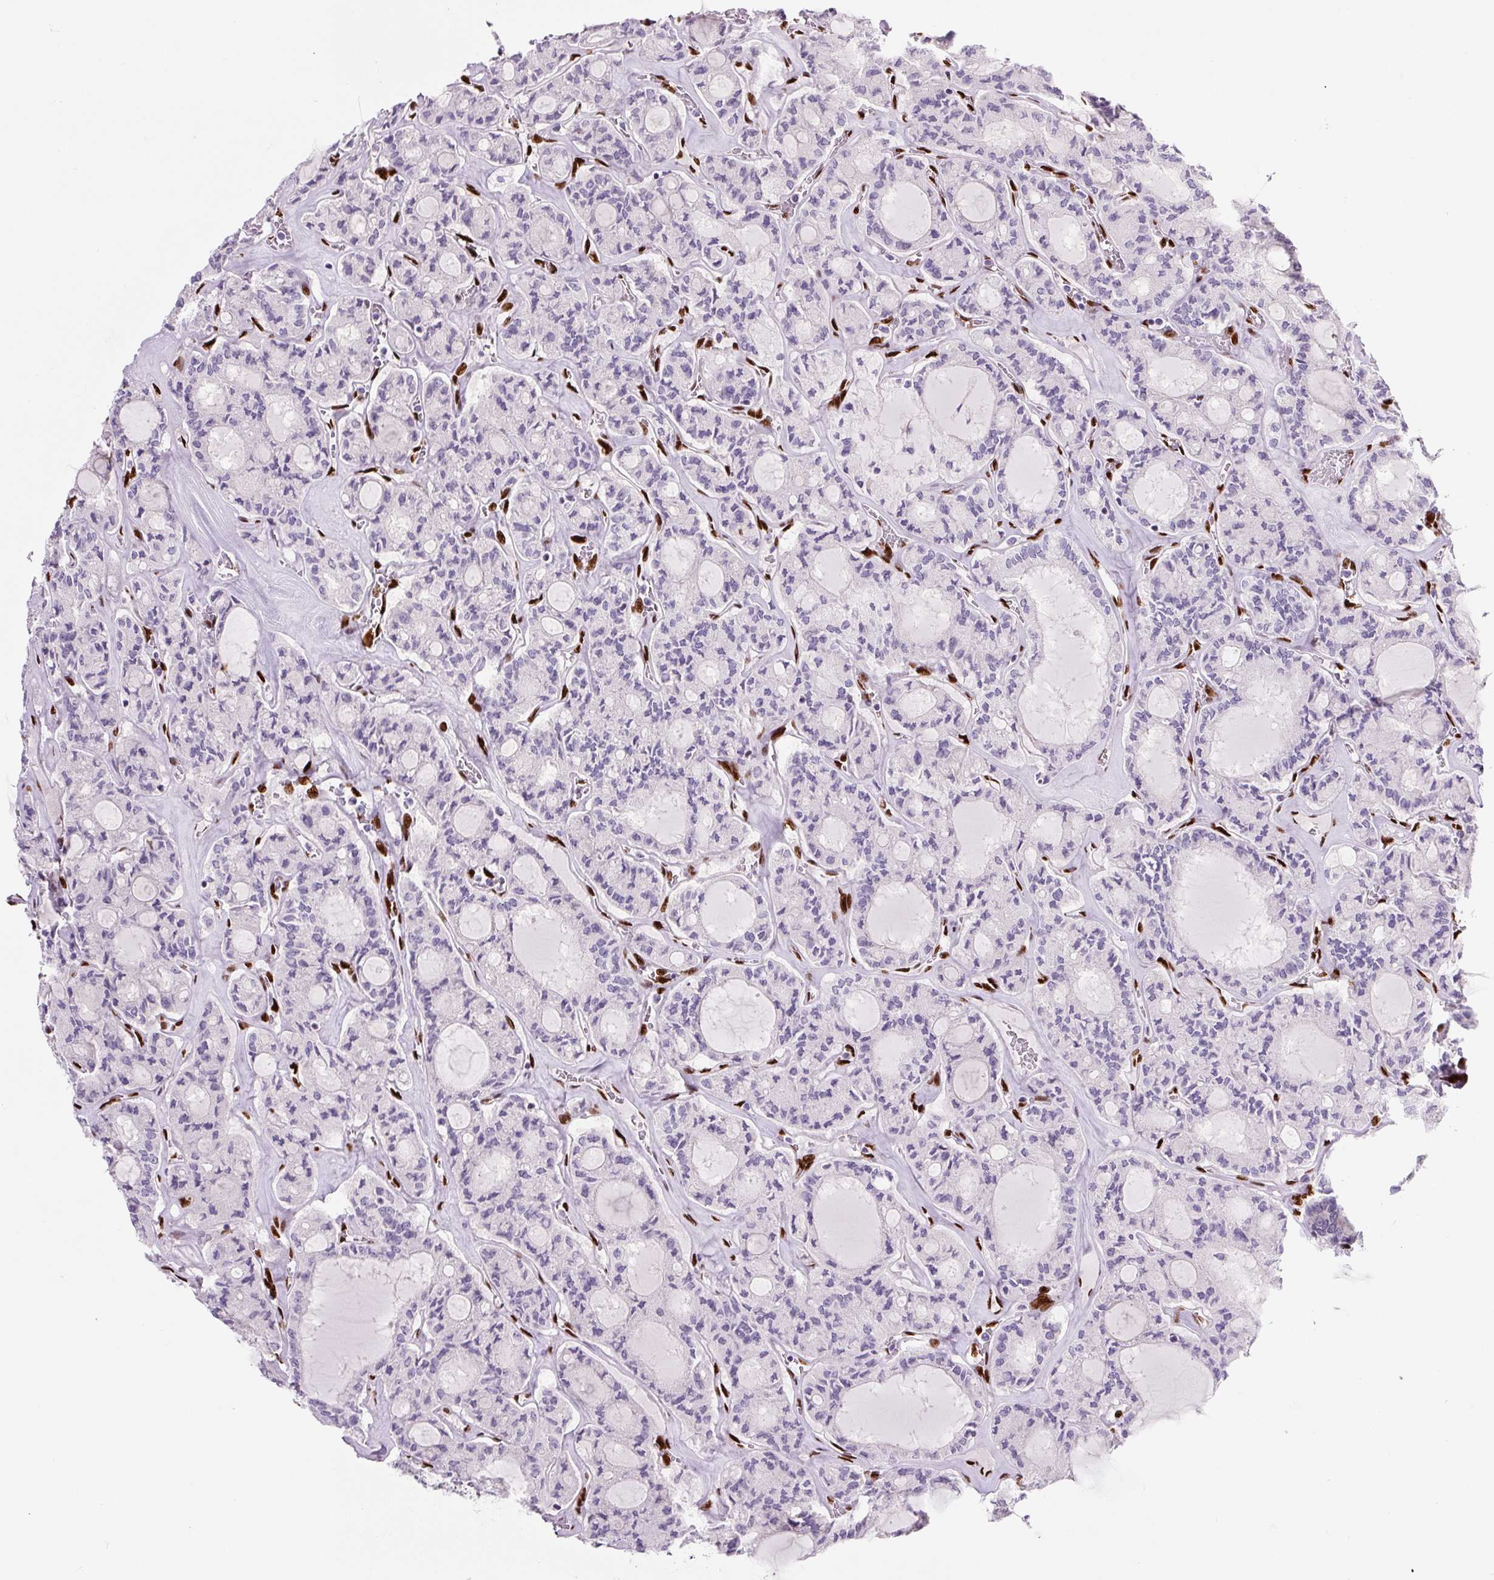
{"staining": {"intensity": "negative", "quantity": "none", "location": "none"}, "tissue": "thyroid cancer", "cell_type": "Tumor cells", "image_type": "cancer", "snomed": [{"axis": "morphology", "description": "Papillary adenocarcinoma, NOS"}, {"axis": "topography", "description": "Thyroid gland"}], "caption": "Tumor cells show no significant positivity in papillary adenocarcinoma (thyroid). Nuclei are stained in blue.", "gene": "ZEB1", "patient": {"sex": "male", "age": 87}}